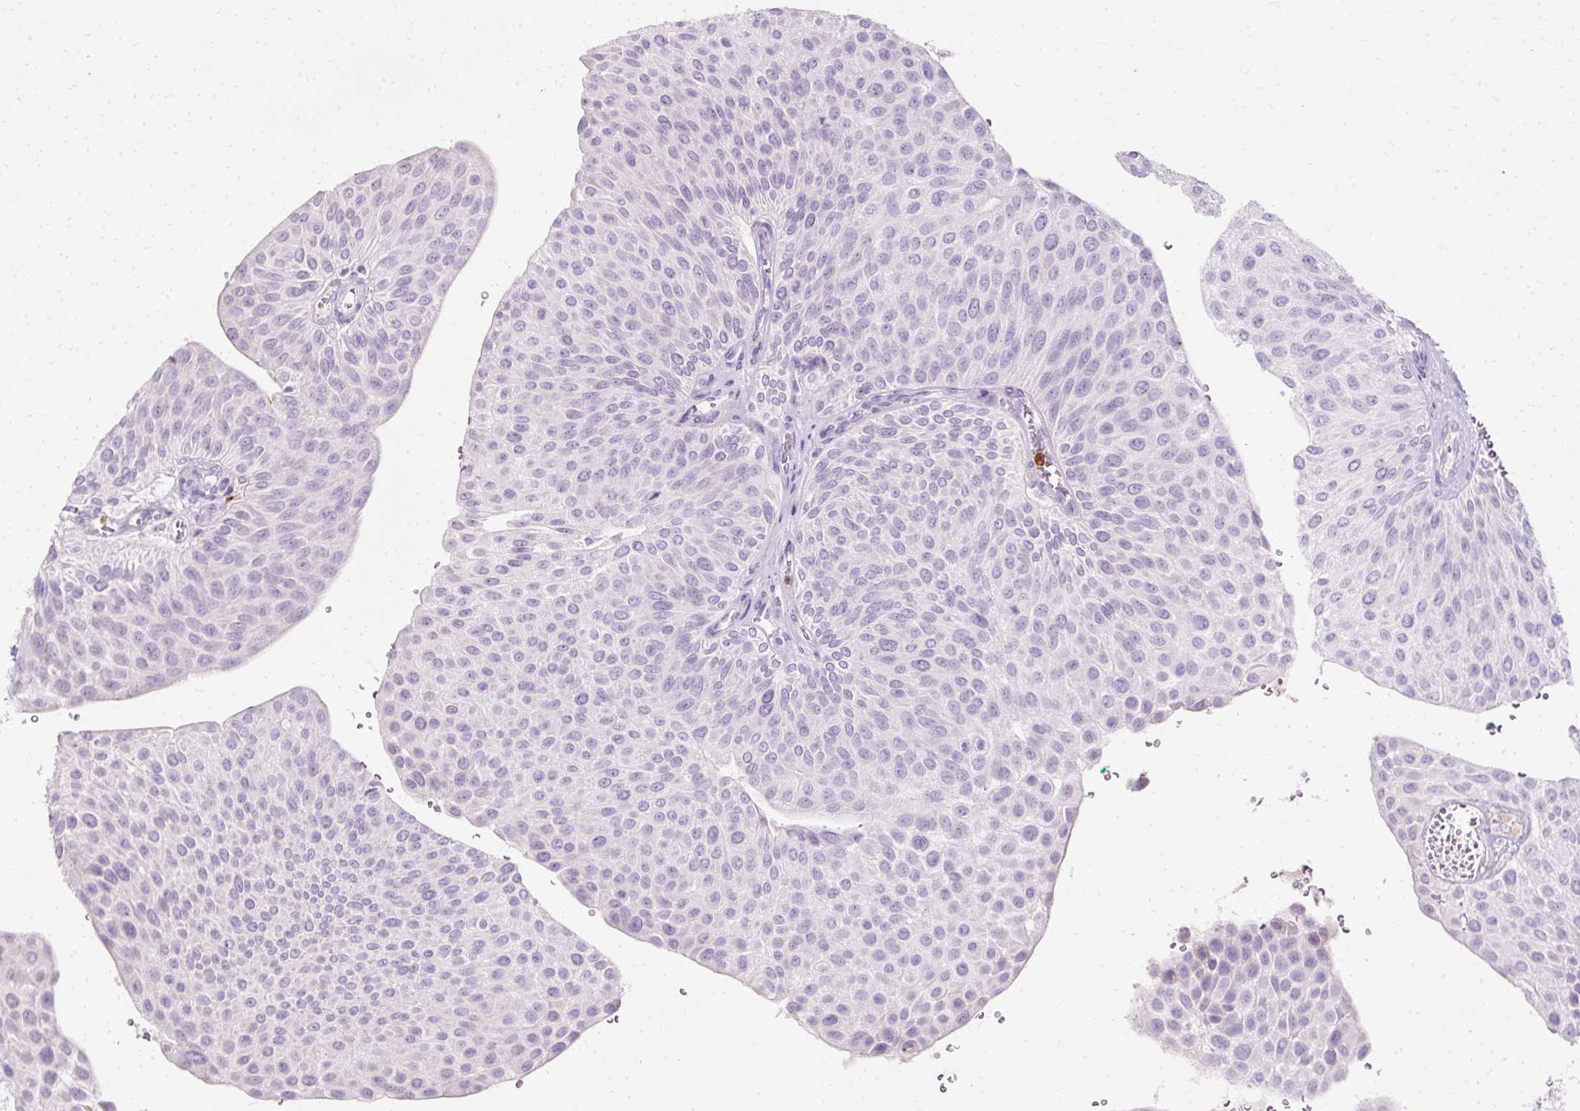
{"staining": {"intensity": "negative", "quantity": "none", "location": "none"}, "tissue": "urothelial cancer", "cell_type": "Tumor cells", "image_type": "cancer", "snomed": [{"axis": "morphology", "description": "Urothelial carcinoma, NOS"}, {"axis": "topography", "description": "Urinary bladder"}], "caption": "High magnification brightfield microscopy of urothelial cancer stained with DAB (brown) and counterstained with hematoxylin (blue): tumor cells show no significant positivity.", "gene": "DEFA1", "patient": {"sex": "male", "age": 67}}